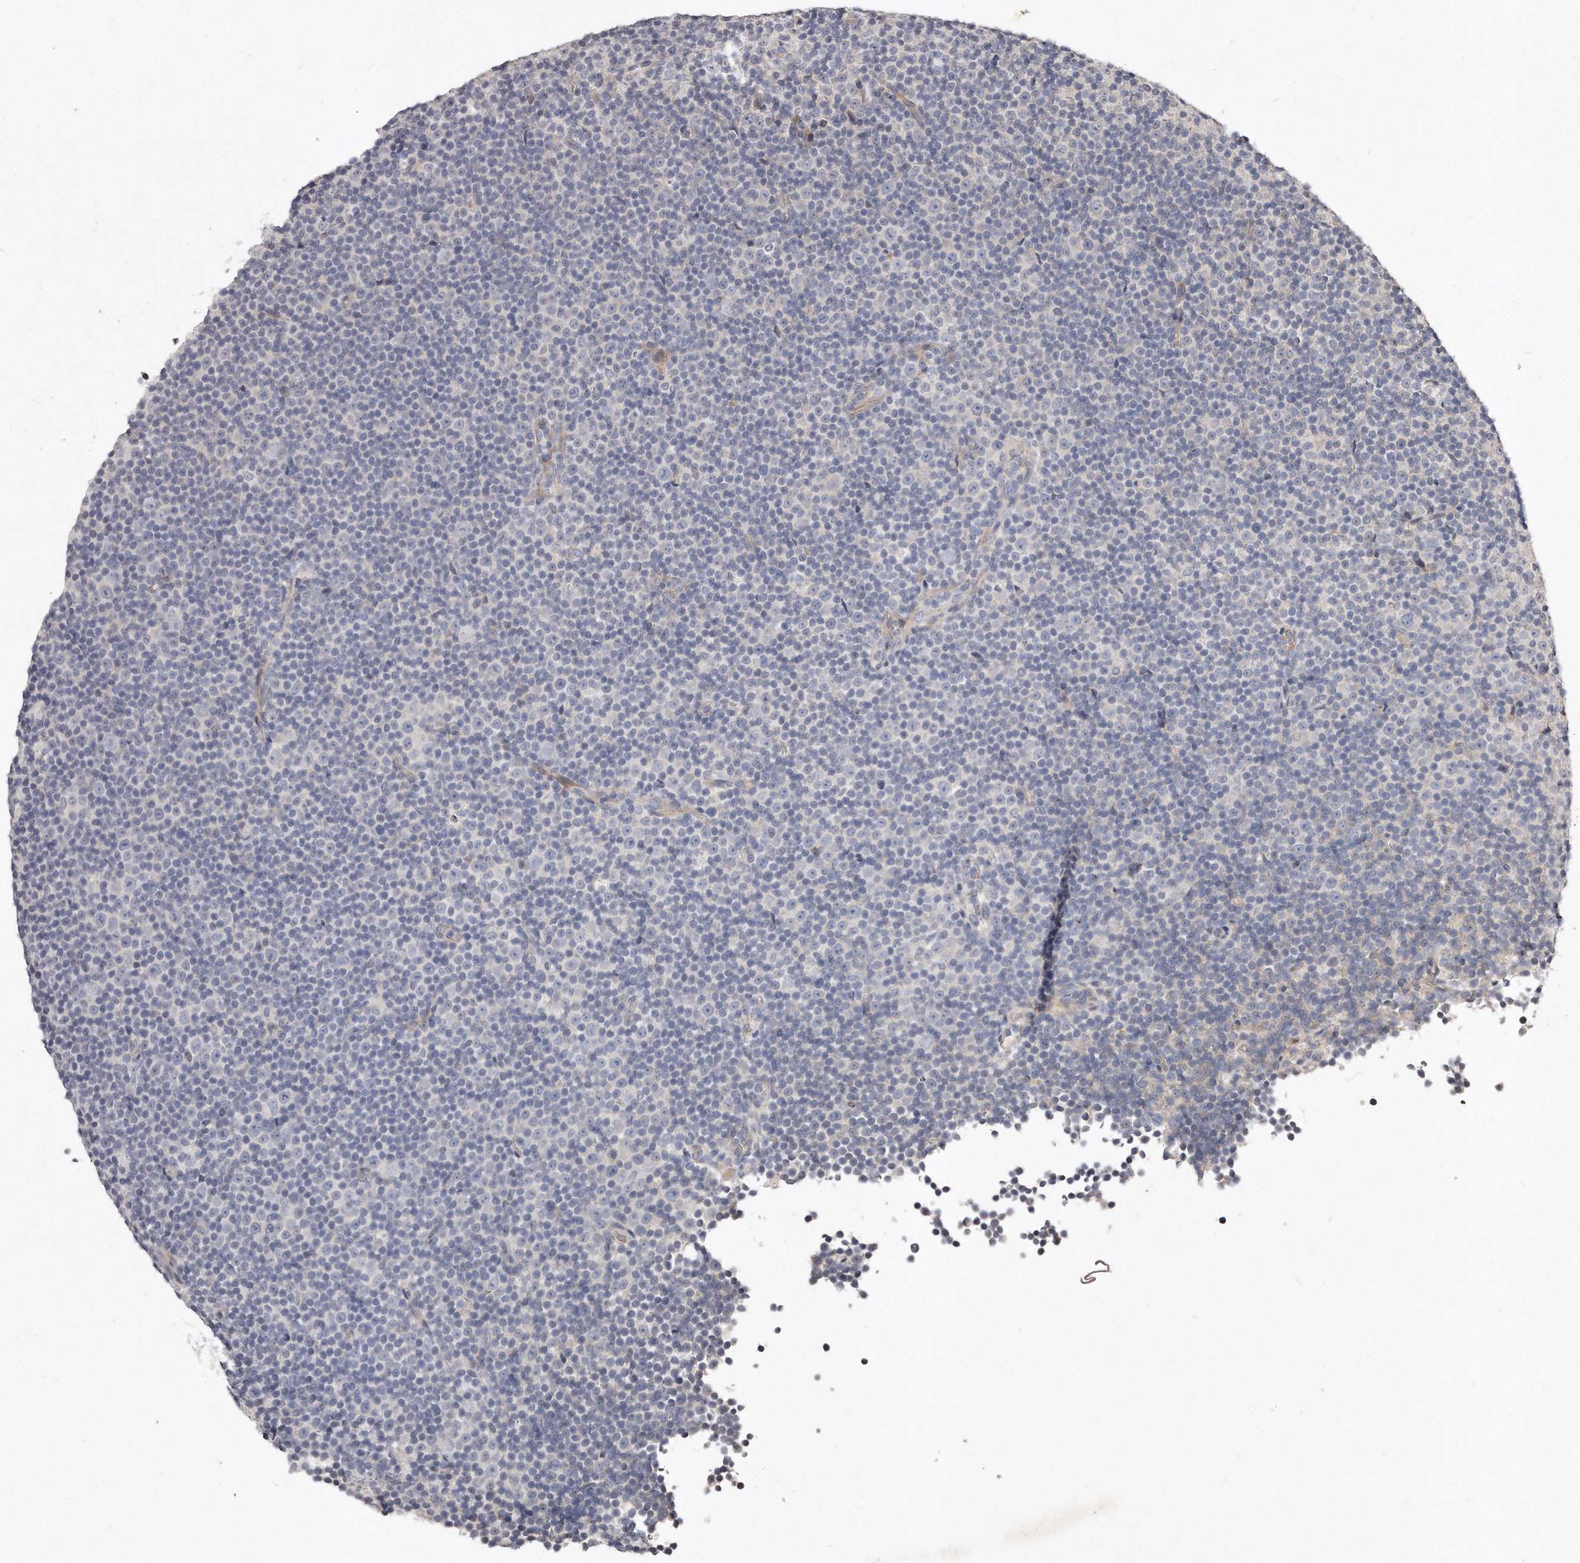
{"staining": {"intensity": "negative", "quantity": "none", "location": "none"}, "tissue": "lymphoma", "cell_type": "Tumor cells", "image_type": "cancer", "snomed": [{"axis": "morphology", "description": "Malignant lymphoma, non-Hodgkin's type, Low grade"}, {"axis": "topography", "description": "Lymph node"}], "caption": "Tumor cells show no significant expression in malignant lymphoma, non-Hodgkin's type (low-grade).", "gene": "TECR", "patient": {"sex": "female", "age": 67}}